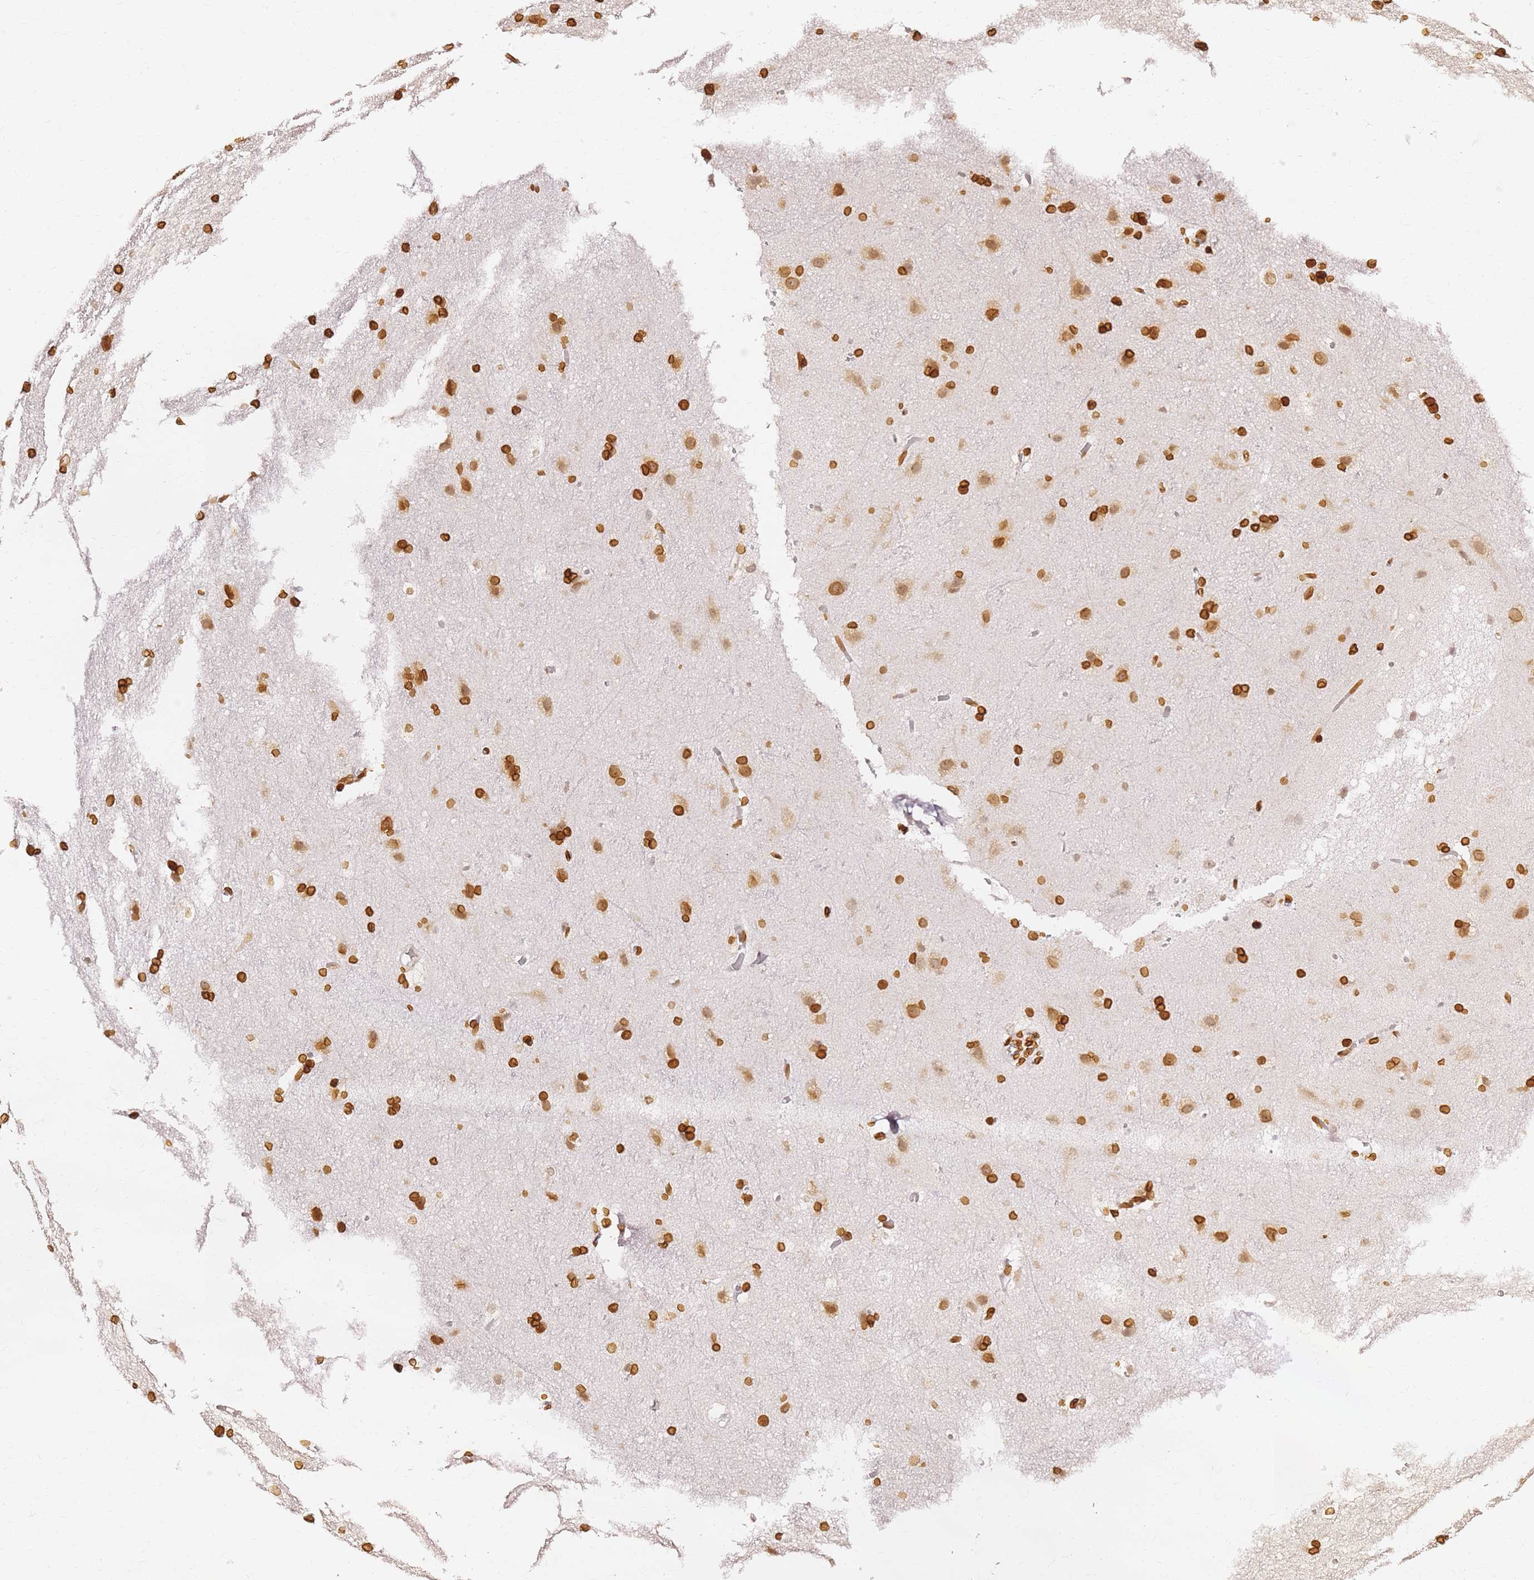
{"staining": {"intensity": "strong", "quantity": ">75%", "location": "cytoplasmic/membranous,nuclear"}, "tissue": "cerebral cortex", "cell_type": "Endothelial cells", "image_type": "normal", "snomed": [{"axis": "morphology", "description": "Normal tissue, NOS"}, {"axis": "topography", "description": "Cerebral cortex"}], "caption": "Strong cytoplasmic/membranous,nuclear positivity is seen in about >75% of endothelial cells in unremarkable cerebral cortex.", "gene": "C6orf141", "patient": {"sex": "male", "age": 54}}